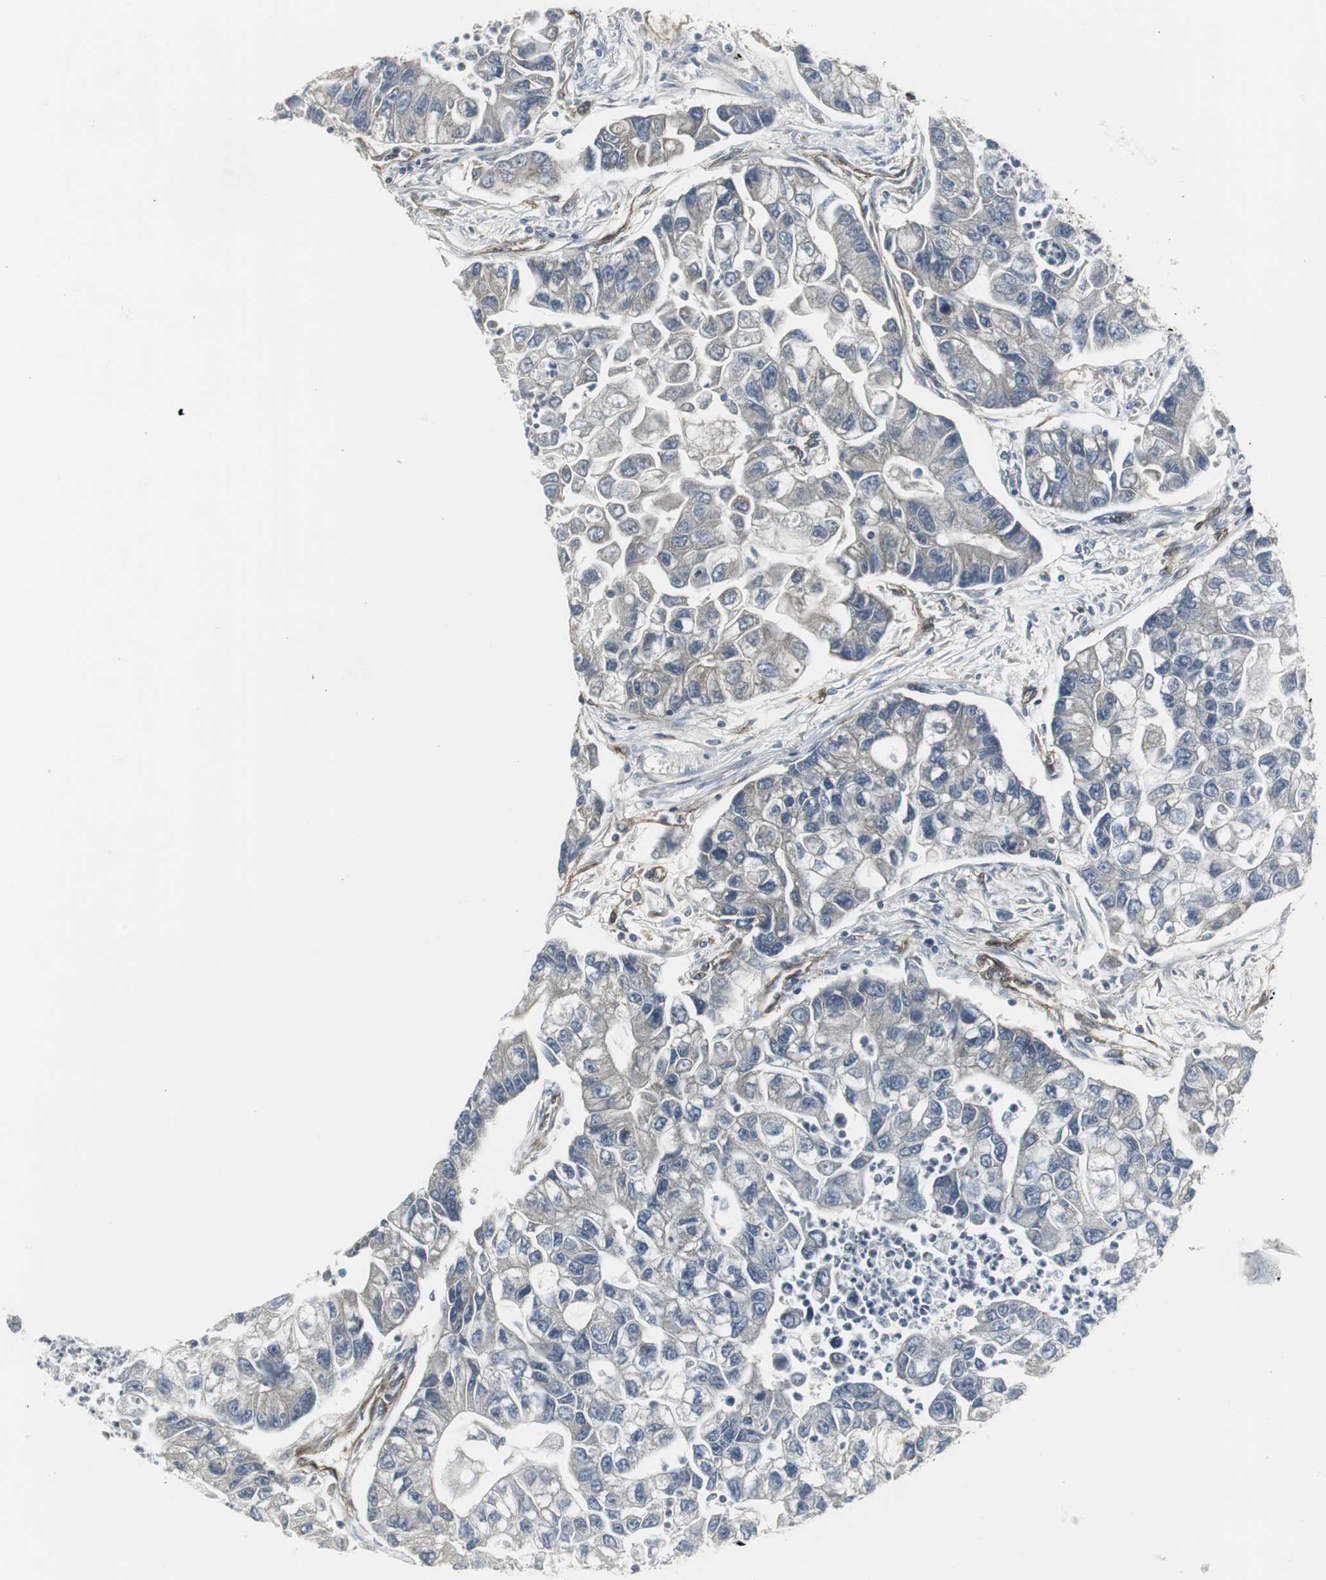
{"staining": {"intensity": "negative", "quantity": "none", "location": "none"}, "tissue": "lung cancer", "cell_type": "Tumor cells", "image_type": "cancer", "snomed": [{"axis": "morphology", "description": "Adenocarcinoma, NOS"}, {"axis": "topography", "description": "Lung"}], "caption": "The histopathology image demonstrates no staining of tumor cells in lung cancer (adenocarcinoma).", "gene": "SCYL3", "patient": {"sex": "female", "age": 51}}